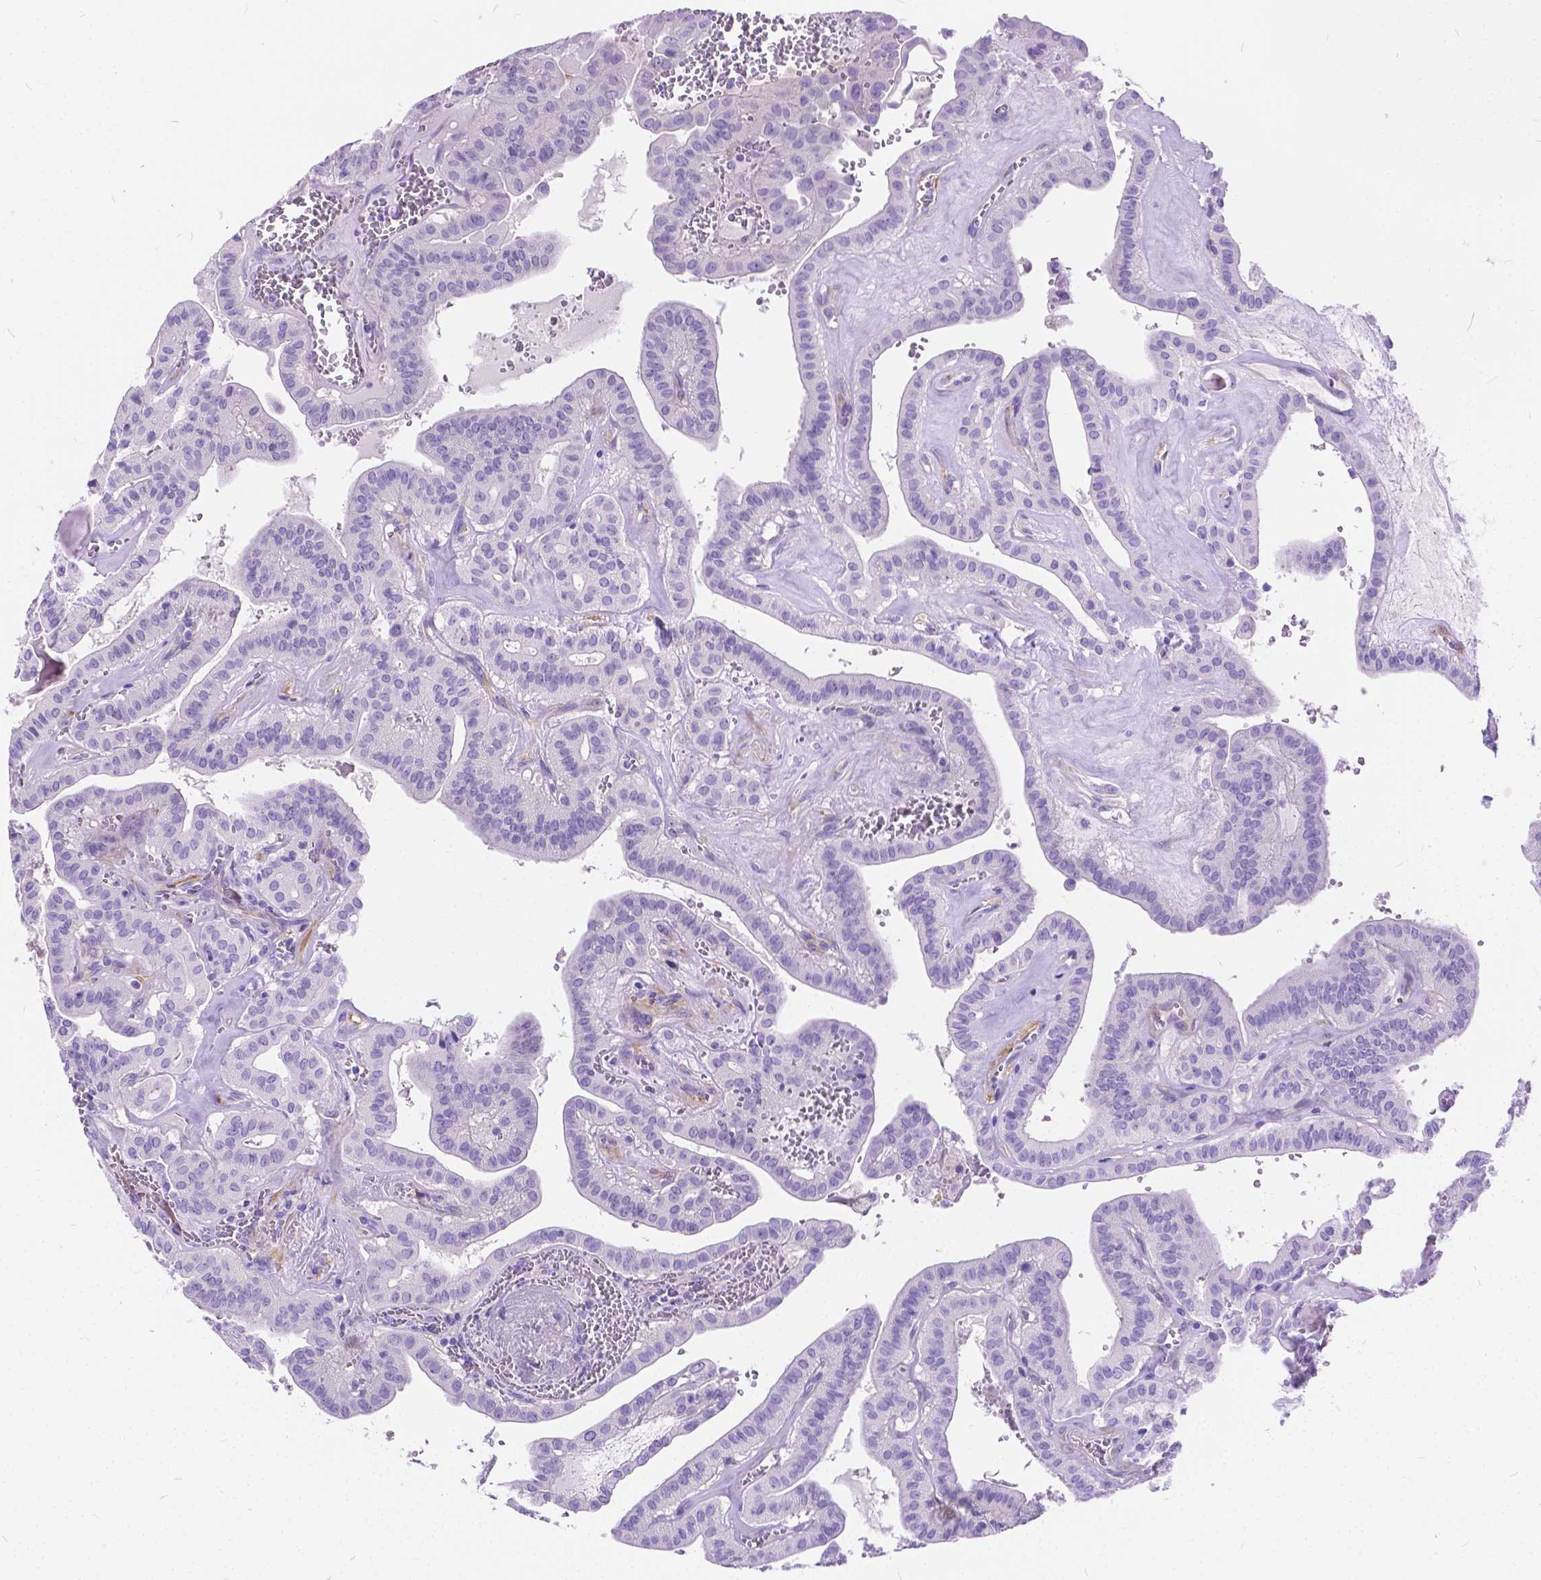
{"staining": {"intensity": "negative", "quantity": "none", "location": "none"}, "tissue": "thyroid cancer", "cell_type": "Tumor cells", "image_type": "cancer", "snomed": [{"axis": "morphology", "description": "Papillary adenocarcinoma, NOS"}, {"axis": "topography", "description": "Thyroid gland"}], "caption": "High magnification brightfield microscopy of thyroid cancer stained with DAB (3,3'-diaminobenzidine) (brown) and counterstained with hematoxylin (blue): tumor cells show no significant positivity. Nuclei are stained in blue.", "gene": "CHRM1", "patient": {"sex": "male", "age": 52}}